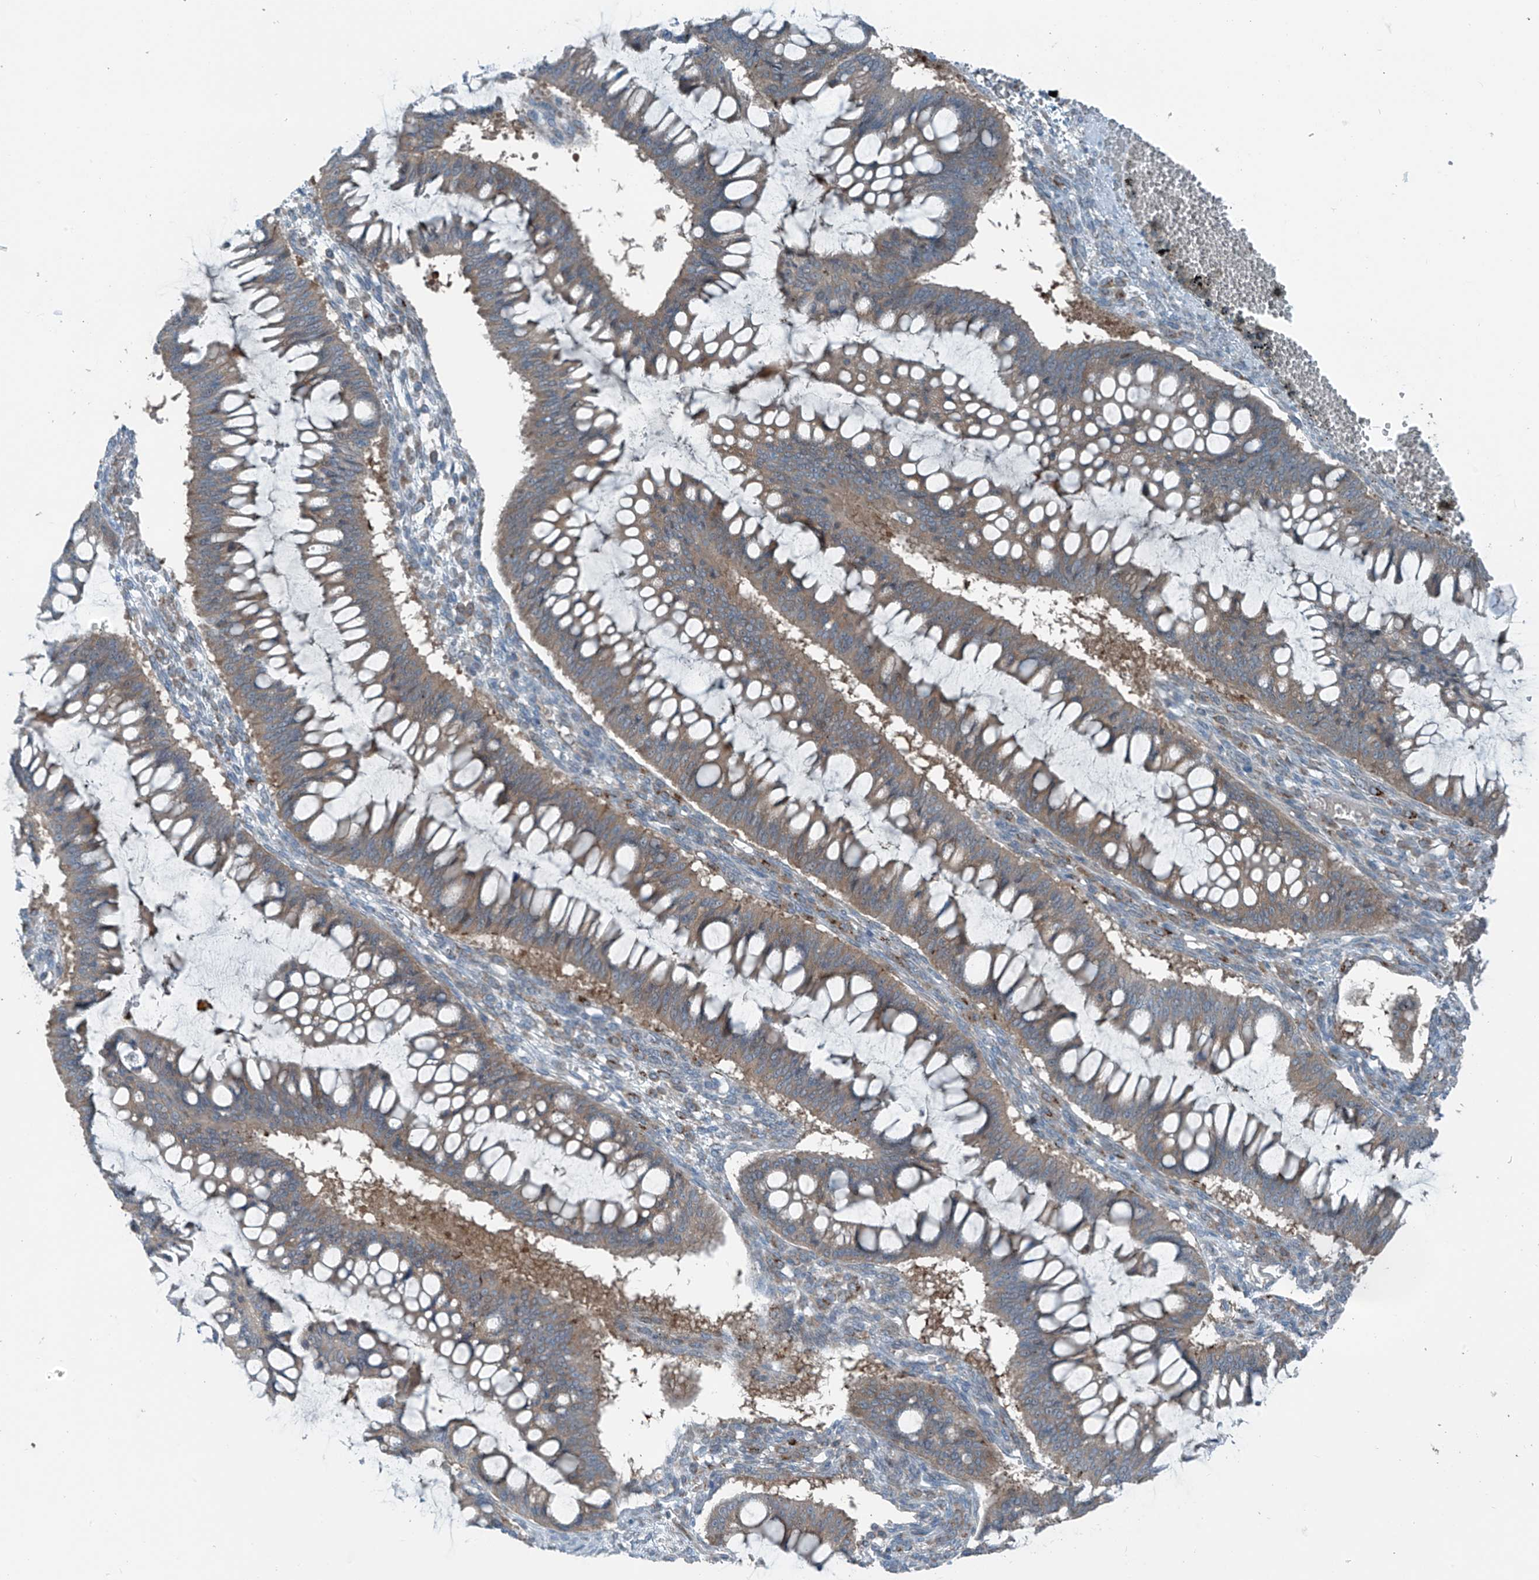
{"staining": {"intensity": "weak", "quantity": "<25%", "location": "cytoplasmic/membranous"}, "tissue": "ovarian cancer", "cell_type": "Tumor cells", "image_type": "cancer", "snomed": [{"axis": "morphology", "description": "Cystadenocarcinoma, mucinous, NOS"}, {"axis": "topography", "description": "Ovary"}], "caption": "The micrograph reveals no staining of tumor cells in mucinous cystadenocarcinoma (ovarian).", "gene": "SLC12A6", "patient": {"sex": "female", "age": 73}}